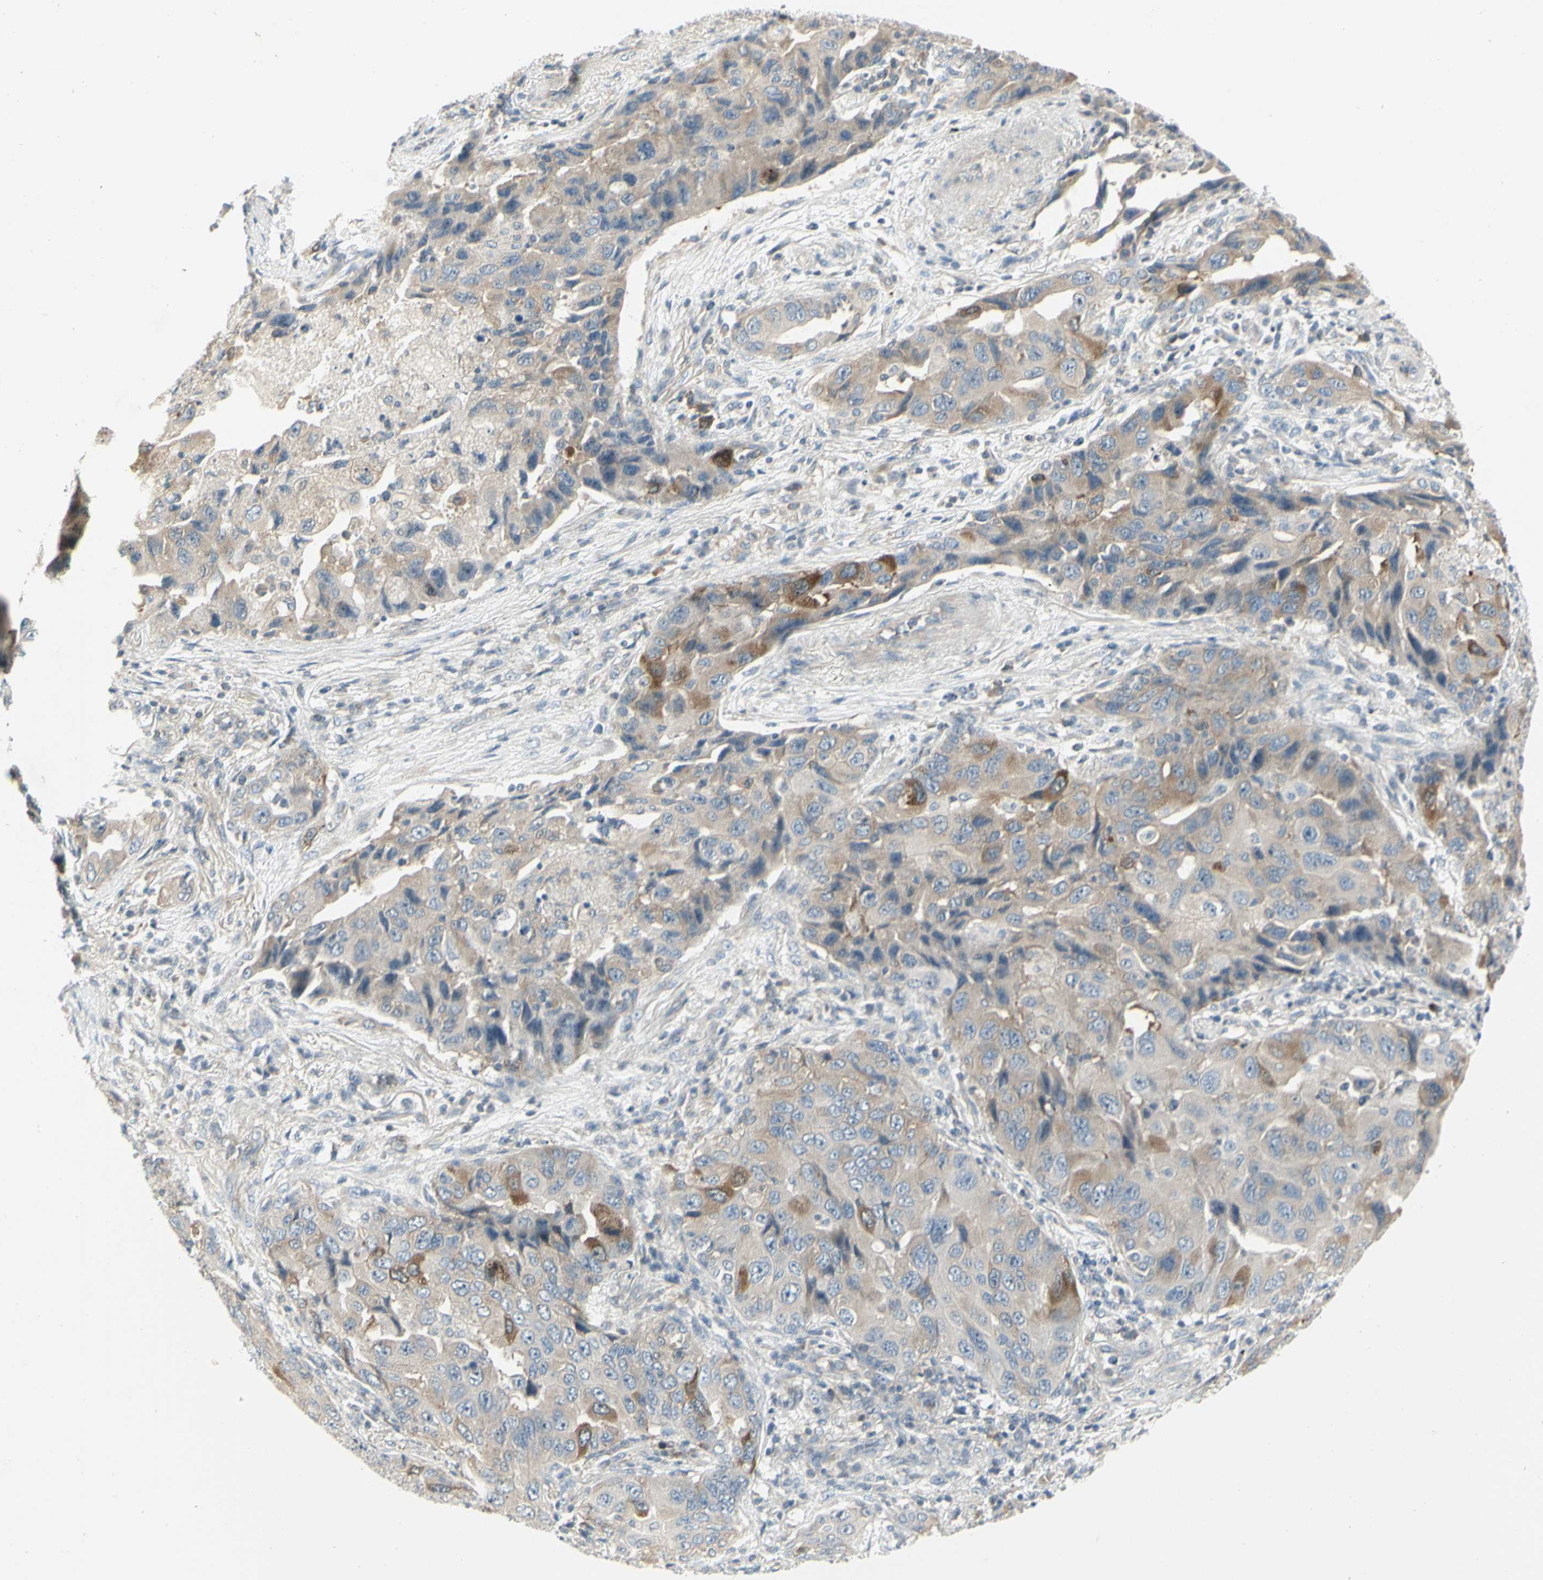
{"staining": {"intensity": "moderate", "quantity": "25%-75%", "location": "cytoplasmic/membranous"}, "tissue": "lung cancer", "cell_type": "Tumor cells", "image_type": "cancer", "snomed": [{"axis": "morphology", "description": "Adenocarcinoma, NOS"}, {"axis": "topography", "description": "Lung"}], "caption": "Moderate cytoplasmic/membranous expression is seen in about 25%-75% of tumor cells in adenocarcinoma (lung). Using DAB (3,3'-diaminobenzidine) (brown) and hematoxylin (blue) stains, captured at high magnification using brightfield microscopy.", "gene": "CCNB2", "patient": {"sex": "female", "age": 65}}